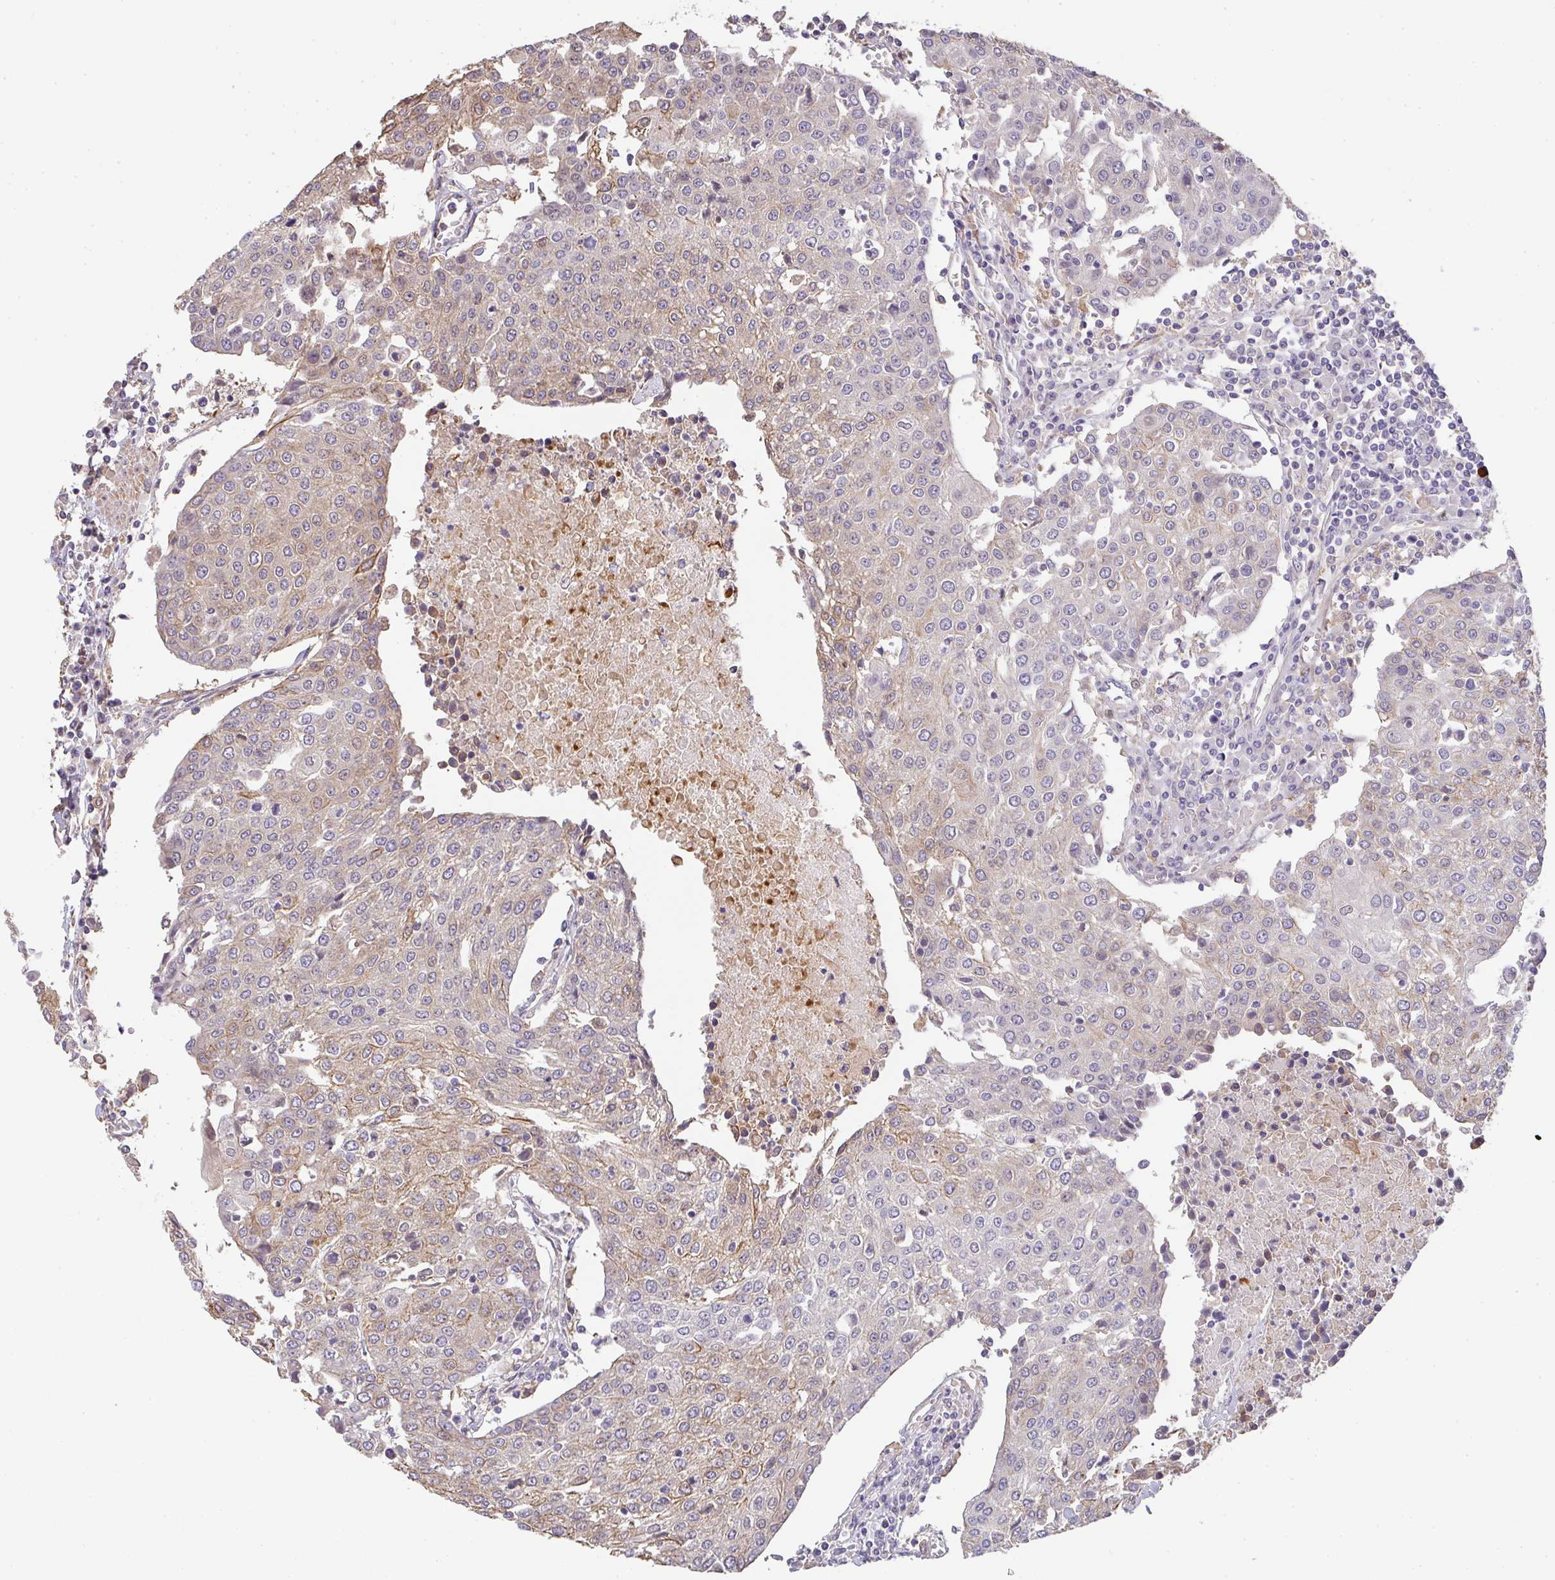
{"staining": {"intensity": "weak", "quantity": "25%-75%", "location": "cytoplasmic/membranous"}, "tissue": "urothelial cancer", "cell_type": "Tumor cells", "image_type": "cancer", "snomed": [{"axis": "morphology", "description": "Urothelial carcinoma, High grade"}, {"axis": "topography", "description": "Urinary bladder"}], "caption": "Weak cytoplasmic/membranous positivity for a protein is identified in about 25%-75% of tumor cells of high-grade urothelial carcinoma using immunohistochemistry.", "gene": "EEF1AKMT1", "patient": {"sex": "female", "age": 85}}